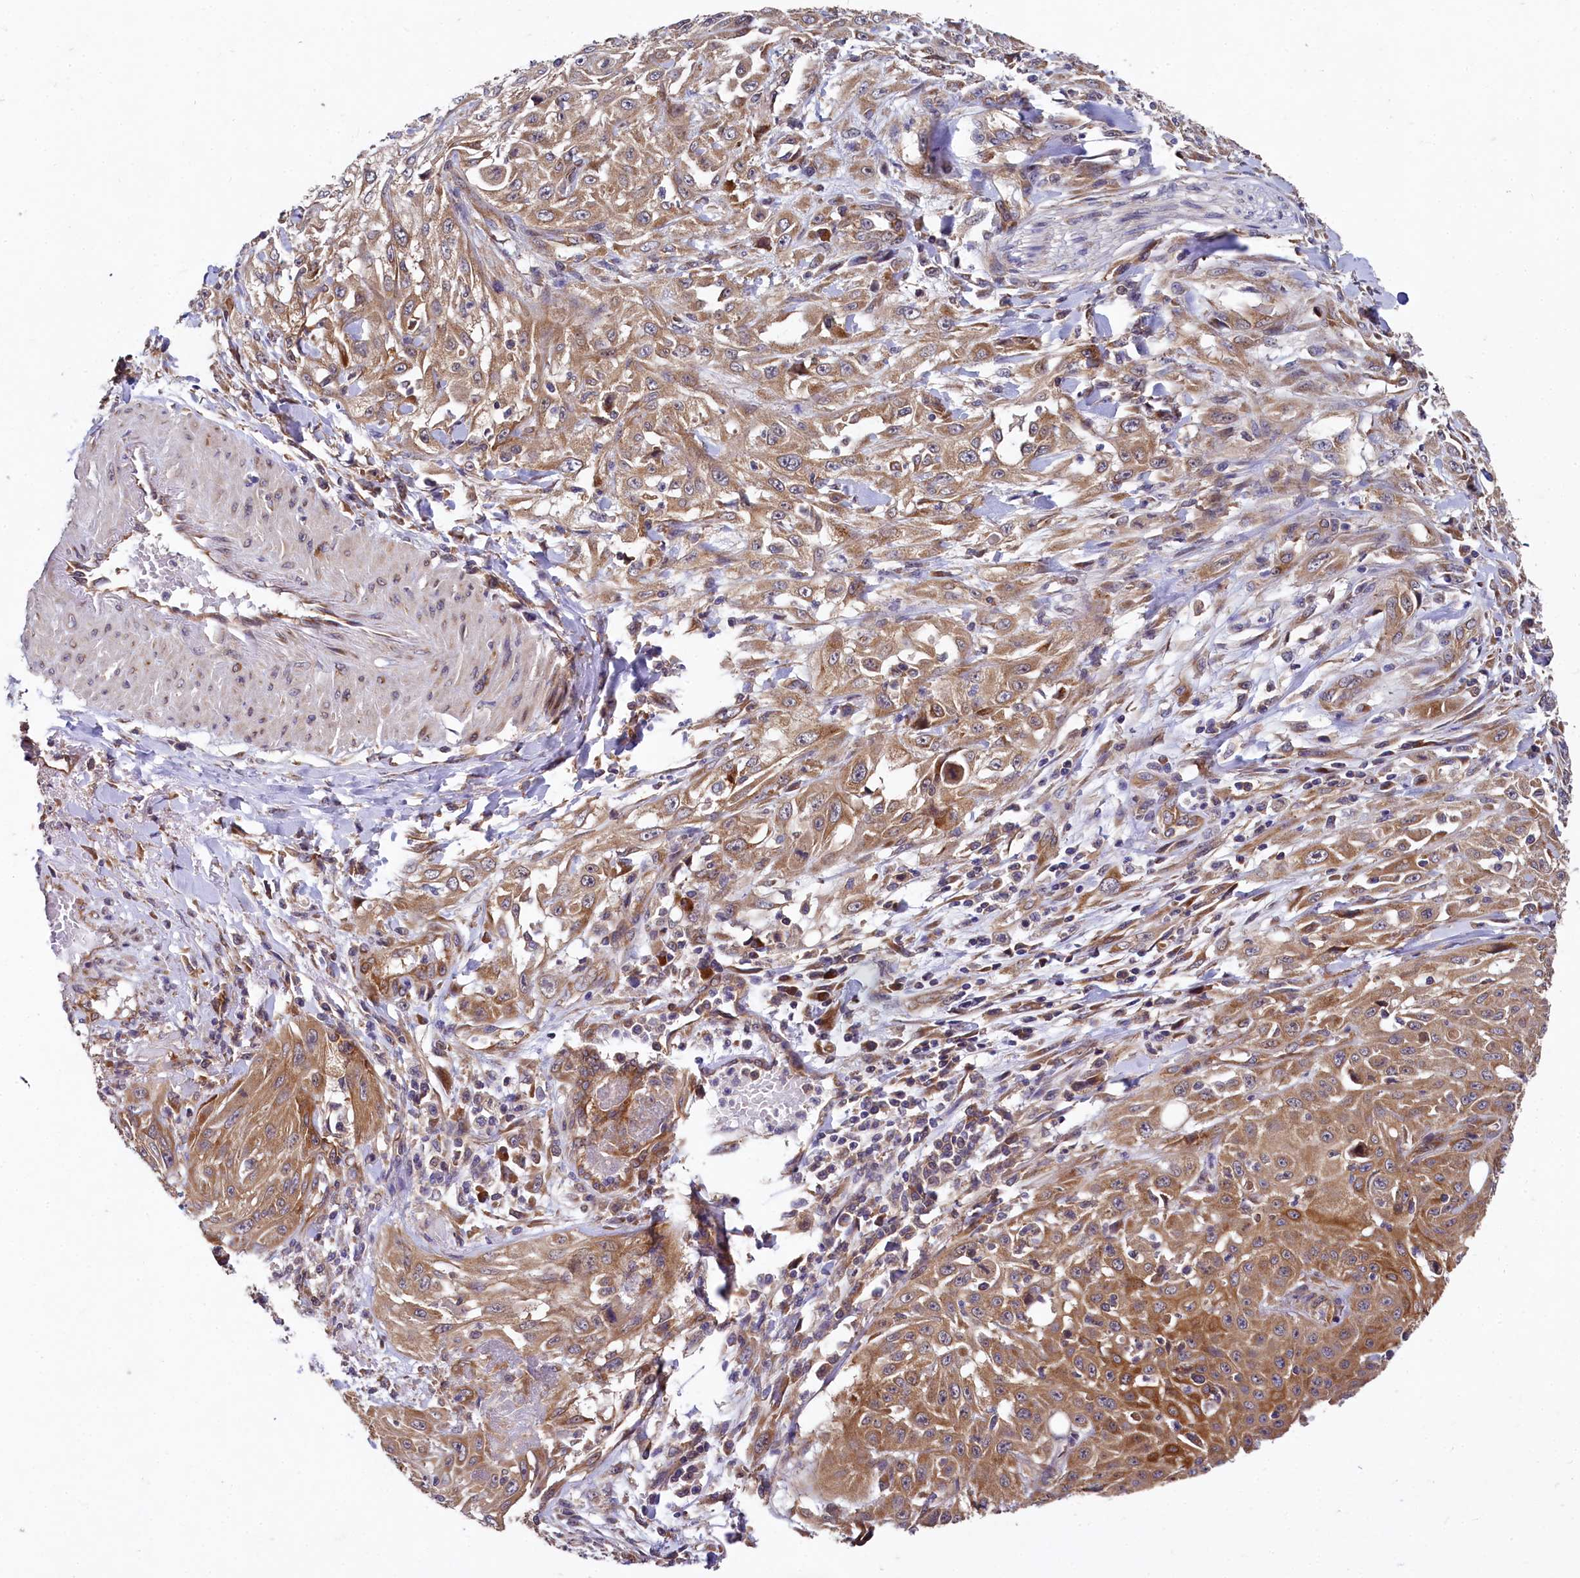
{"staining": {"intensity": "moderate", "quantity": ">75%", "location": "cytoplasmic/membranous"}, "tissue": "skin cancer", "cell_type": "Tumor cells", "image_type": "cancer", "snomed": [{"axis": "morphology", "description": "Squamous cell carcinoma, NOS"}, {"axis": "morphology", "description": "Squamous cell carcinoma, metastatic, NOS"}, {"axis": "topography", "description": "Skin"}, {"axis": "topography", "description": "Lymph node"}], "caption": "Immunohistochemistry of human squamous cell carcinoma (skin) shows medium levels of moderate cytoplasmic/membranous expression in about >75% of tumor cells. (DAB IHC with brightfield microscopy, high magnification).", "gene": "EIF2B2", "patient": {"sex": "male", "age": 75}}